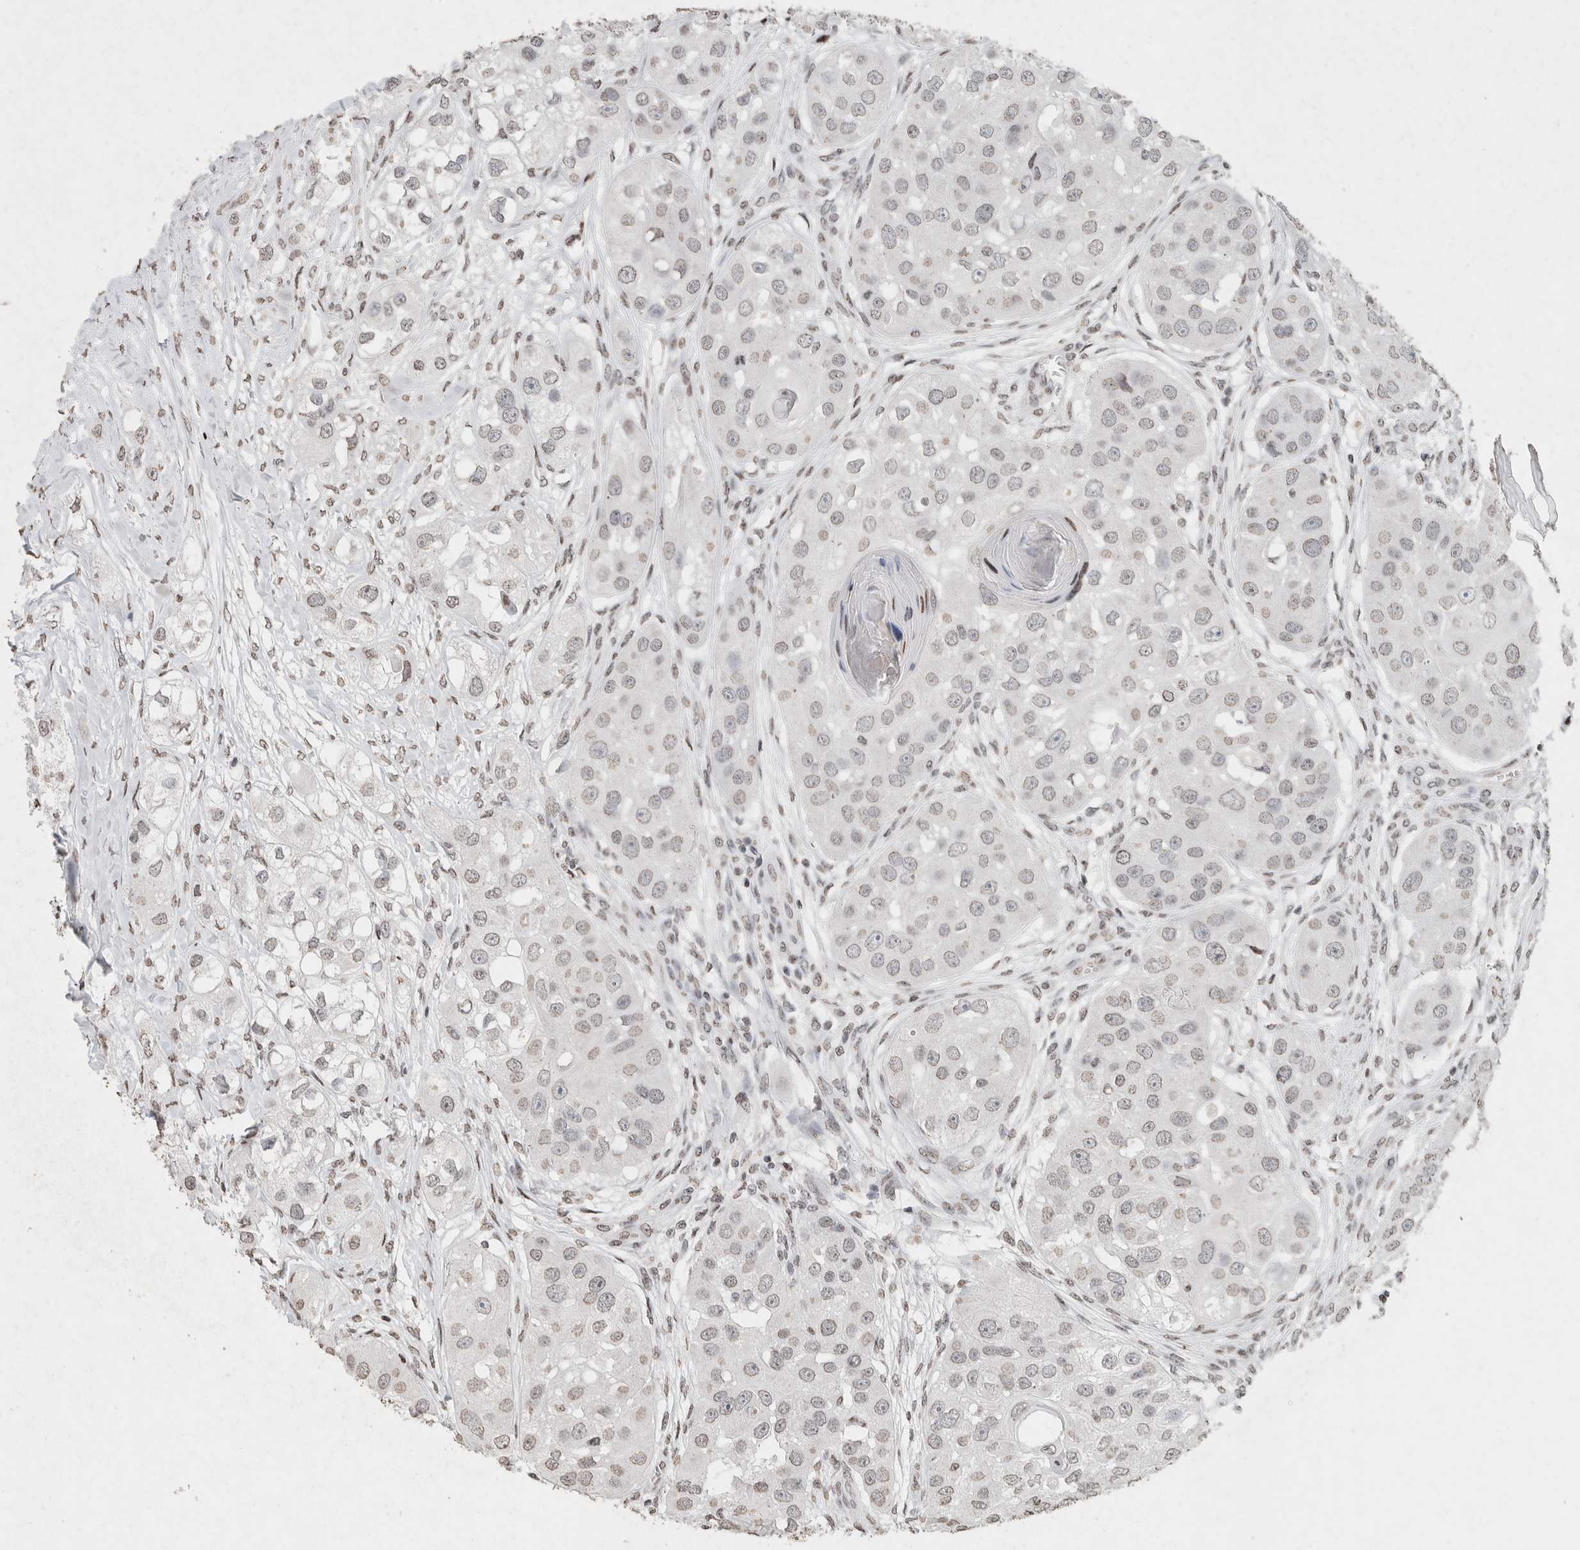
{"staining": {"intensity": "weak", "quantity": "<25%", "location": "nuclear"}, "tissue": "head and neck cancer", "cell_type": "Tumor cells", "image_type": "cancer", "snomed": [{"axis": "morphology", "description": "Normal tissue, NOS"}, {"axis": "morphology", "description": "Squamous cell carcinoma, NOS"}, {"axis": "topography", "description": "Skeletal muscle"}, {"axis": "topography", "description": "Head-Neck"}], "caption": "Immunohistochemistry (IHC) histopathology image of neoplastic tissue: human squamous cell carcinoma (head and neck) stained with DAB (3,3'-diaminobenzidine) reveals no significant protein staining in tumor cells. The staining was performed using DAB to visualize the protein expression in brown, while the nuclei were stained in blue with hematoxylin (Magnification: 20x).", "gene": "CNTN1", "patient": {"sex": "male", "age": 51}}